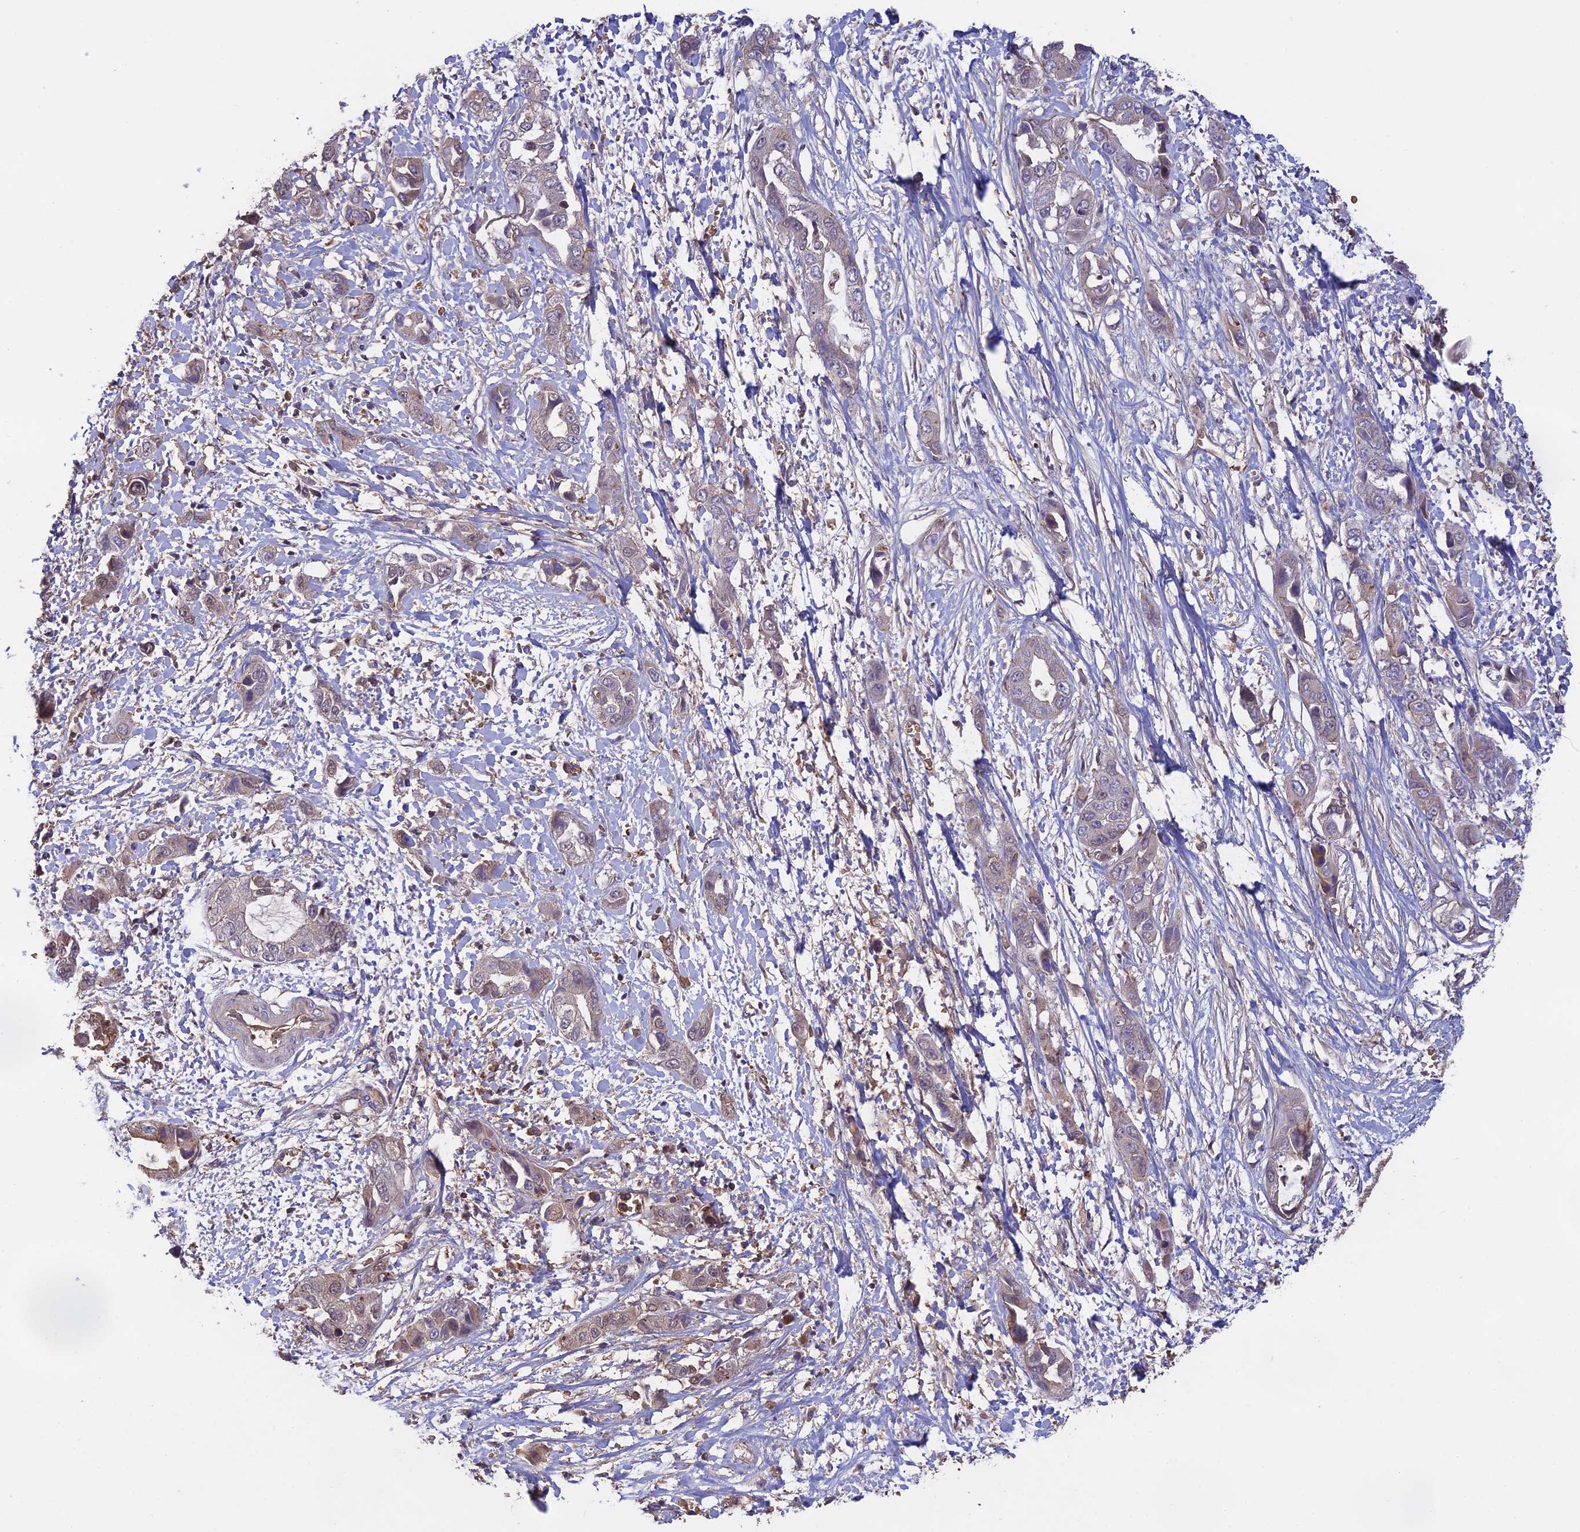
{"staining": {"intensity": "negative", "quantity": "none", "location": "none"}, "tissue": "liver cancer", "cell_type": "Tumor cells", "image_type": "cancer", "snomed": [{"axis": "morphology", "description": "Cholangiocarcinoma"}, {"axis": "topography", "description": "Liver"}], "caption": "Tumor cells are negative for protein expression in human liver cholangiocarcinoma.", "gene": "GALR2", "patient": {"sex": "female", "age": 52}}